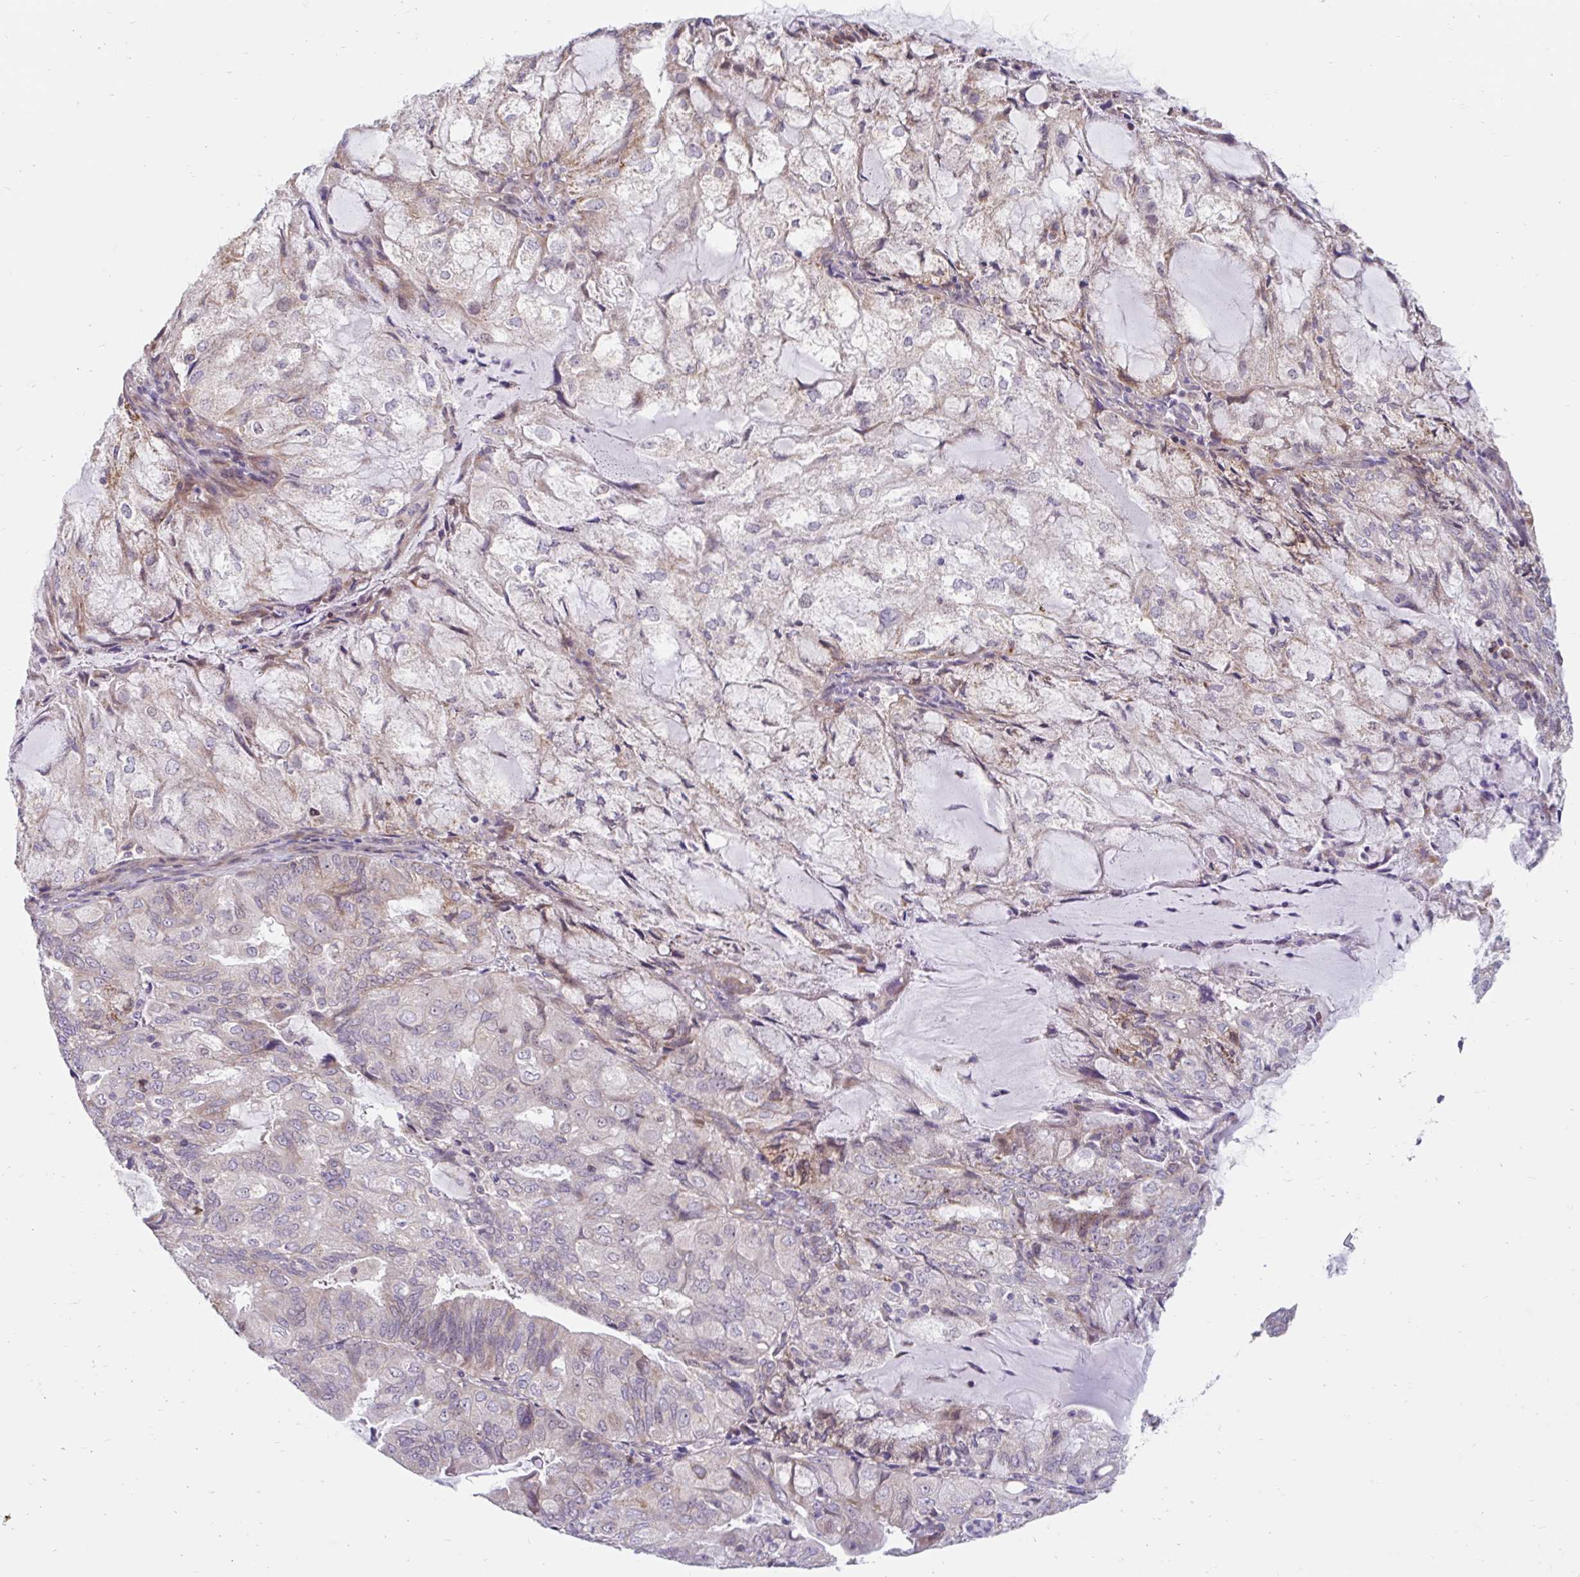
{"staining": {"intensity": "moderate", "quantity": "<25%", "location": "cytoplasmic/membranous"}, "tissue": "endometrial cancer", "cell_type": "Tumor cells", "image_type": "cancer", "snomed": [{"axis": "morphology", "description": "Adenocarcinoma, NOS"}, {"axis": "topography", "description": "Endometrium"}], "caption": "High-power microscopy captured an IHC micrograph of endometrial adenocarcinoma, revealing moderate cytoplasmic/membranous expression in approximately <25% of tumor cells. The staining was performed using DAB (3,3'-diaminobenzidine), with brown indicating positive protein expression. Nuclei are stained blue with hematoxylin.", "gene": "NT5C1B", "patient": {"sex": "female", "age": 81}}